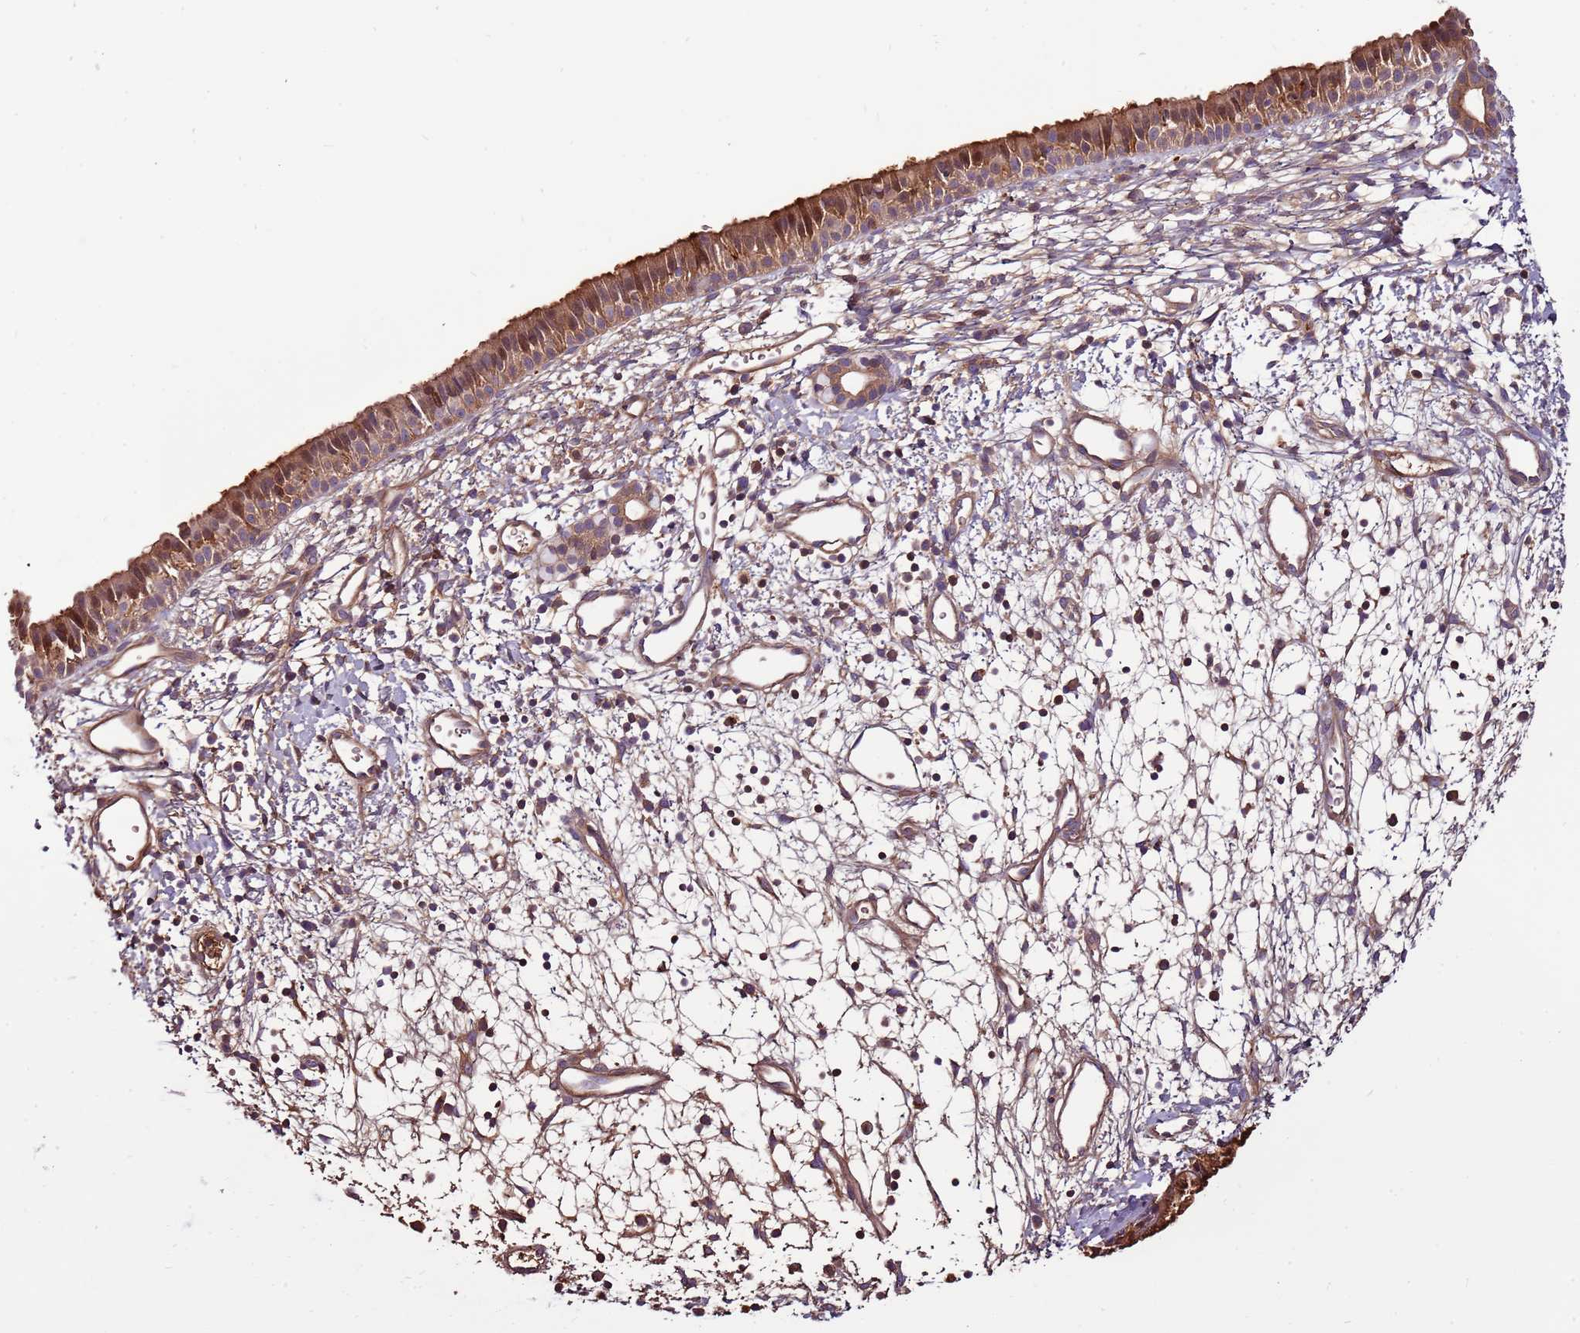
{"staining": {"intensity": "moderate", "quantity": ">75%", "location": "cytoplasmic/membranous"}, "tissue": "nasopharynx", "cell_type": "Respiratory epithelial cells", "image_type": "normal", "snomed": [{"axis": "morphology", "description": "Normal tissue, NOS"}, {"axis": "topography", "description": "Nasopharynx"}], "caption": "Brown immunohistochemical staining in unremarkable human nasopharynx shows moderate cytoplasmic/membranous expression in about >75% of respiratory epithelial cells.", "gene": "DENR", "patient": {"sex": "male", "age": 22}}